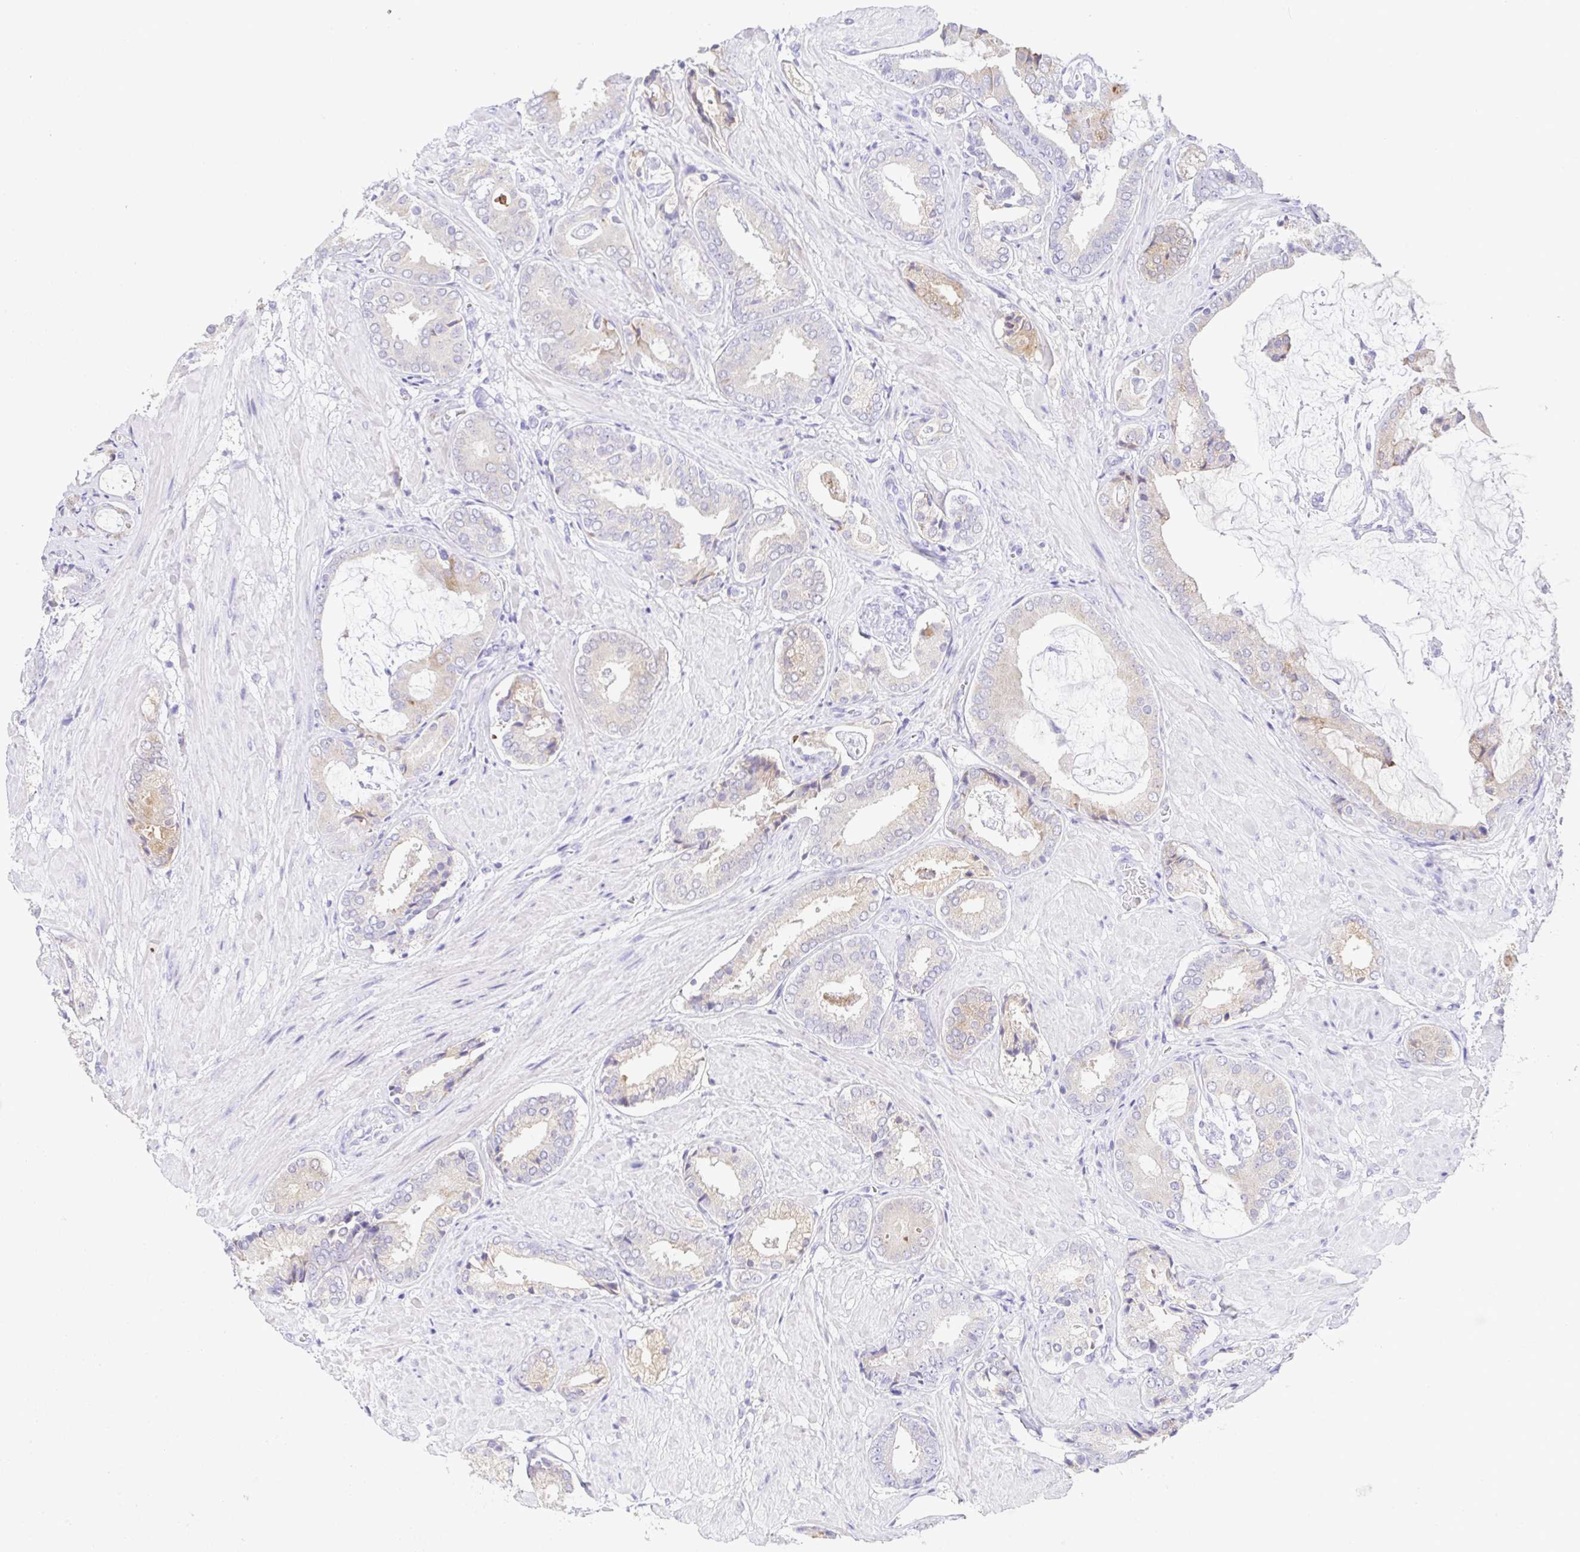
{"staining": {"intensity": "weak", "quantity": "<25%", "location": "cytoplasmic/membranous"}, "tissue": "prostate cancer", "cell_type": "Tumor cells", "image_type": "cancer", "snomed": [{"axis": "morphology", "description": "Adenocarcinoma, High grade"}, {"axis": "topography", "description": "Prostate"}], "caption": "High power microscopy photomicrograph of an immunohistochemistry micrograph of high-grade adenocarcinoma (prostate), revealing no significant positivity in tumor cells.", "gene": "A1BG", "patient": {"sex": "male", "age": 56}}